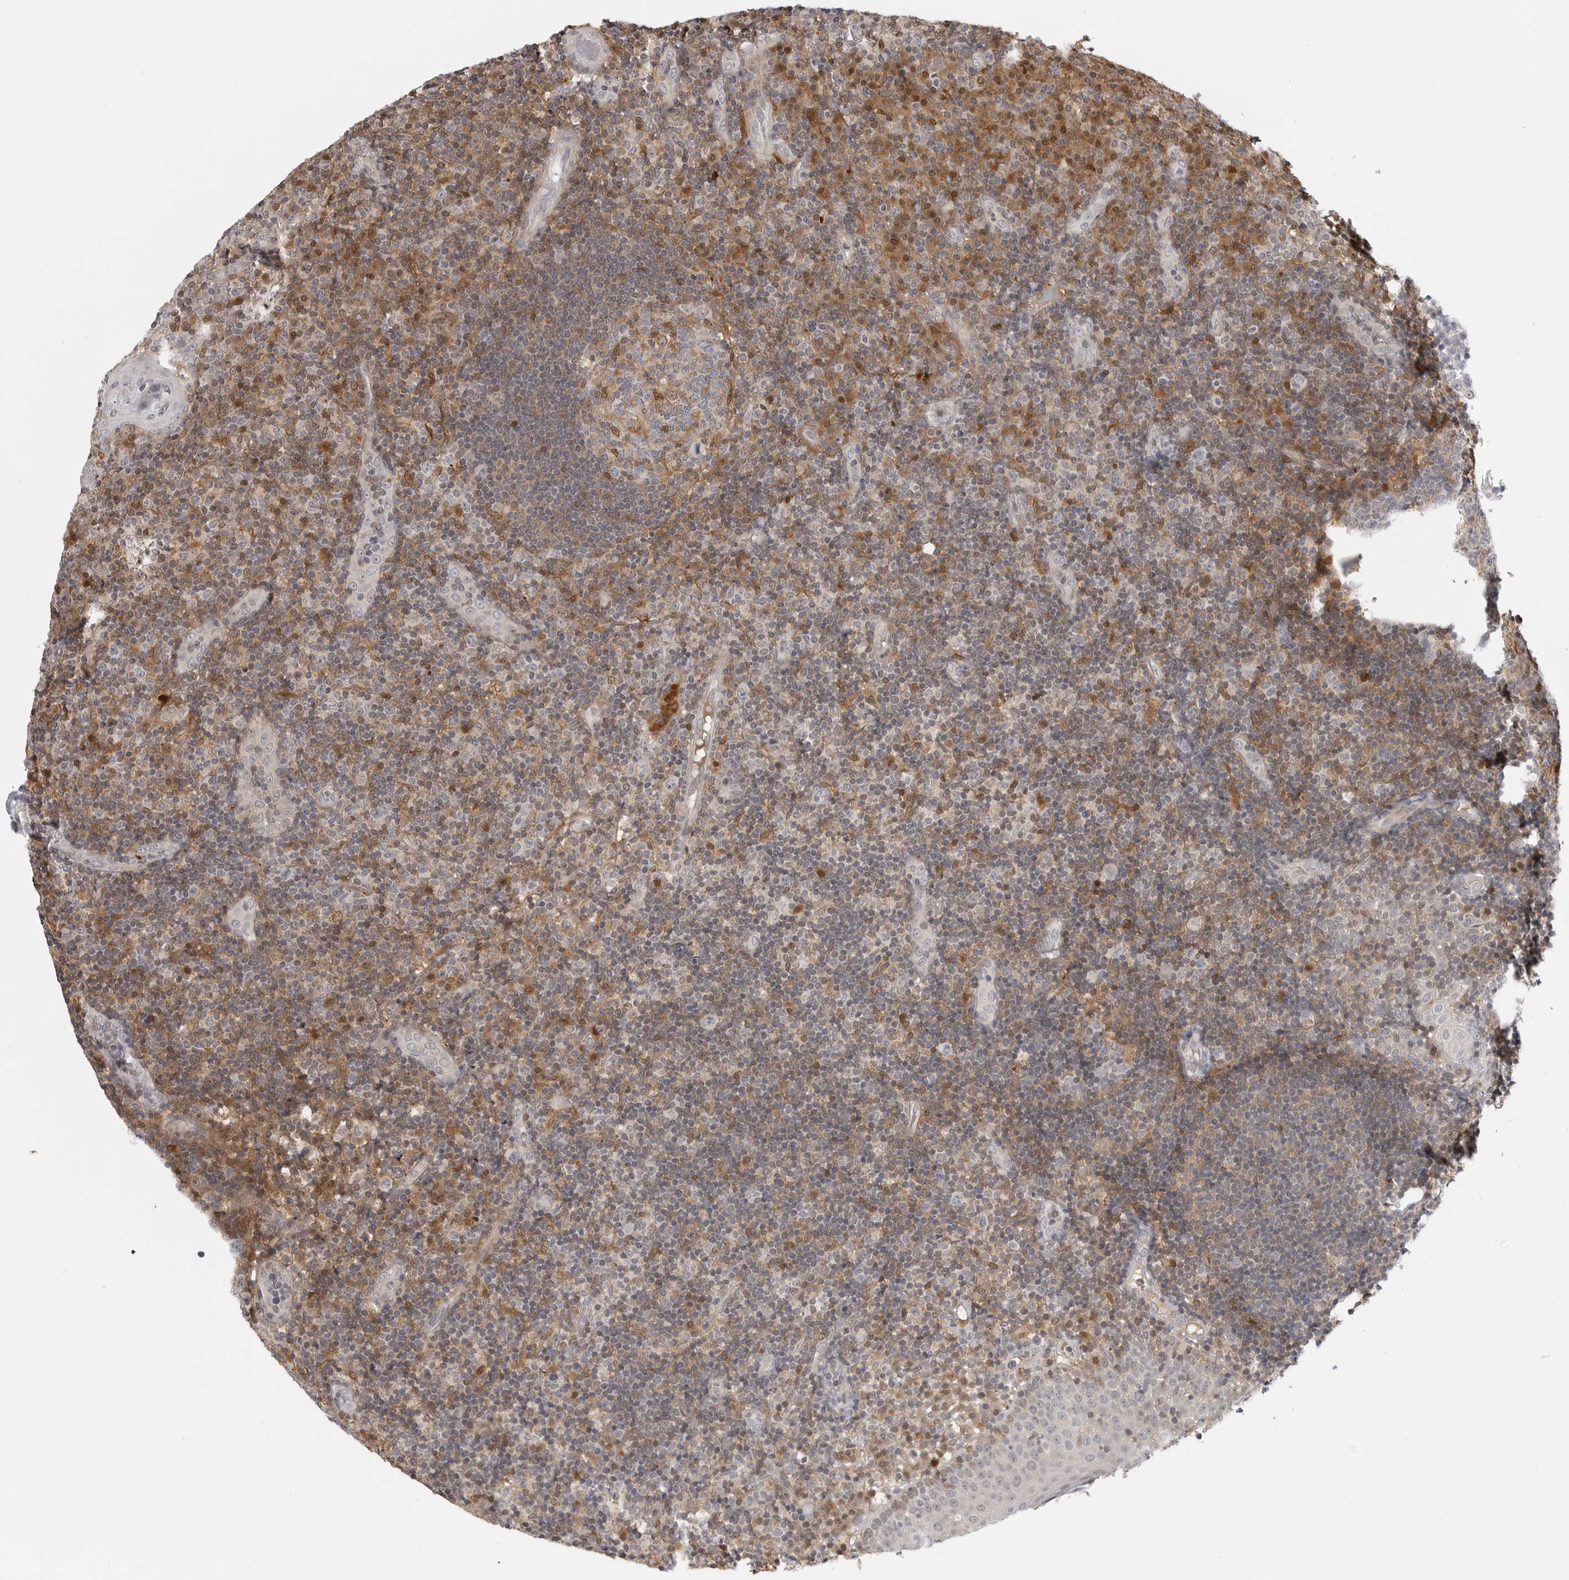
{"staining": {"intensity": "moderate", "quantity": "<25%", "location": "nuclear"}, "tissue": "tonsil", "cell_type": "Germinal center cells", "image_type": "normal", "snomed": [{"axis": "morphology", "description": "Normal tissue, NOS"}, {"axis": "topography", "description": "Tonsil"}], "caption": "A brown stain labels moderate nuclear expression of a protein in germinal center cells of unremarkable human tonsil. The protein is stained brown, and the nuclei are stained in blue (DAB IHC with brightfield microscopy, high magnification).", "gene": "CTIF", "patient": {"sex": "female", "age": 40}}